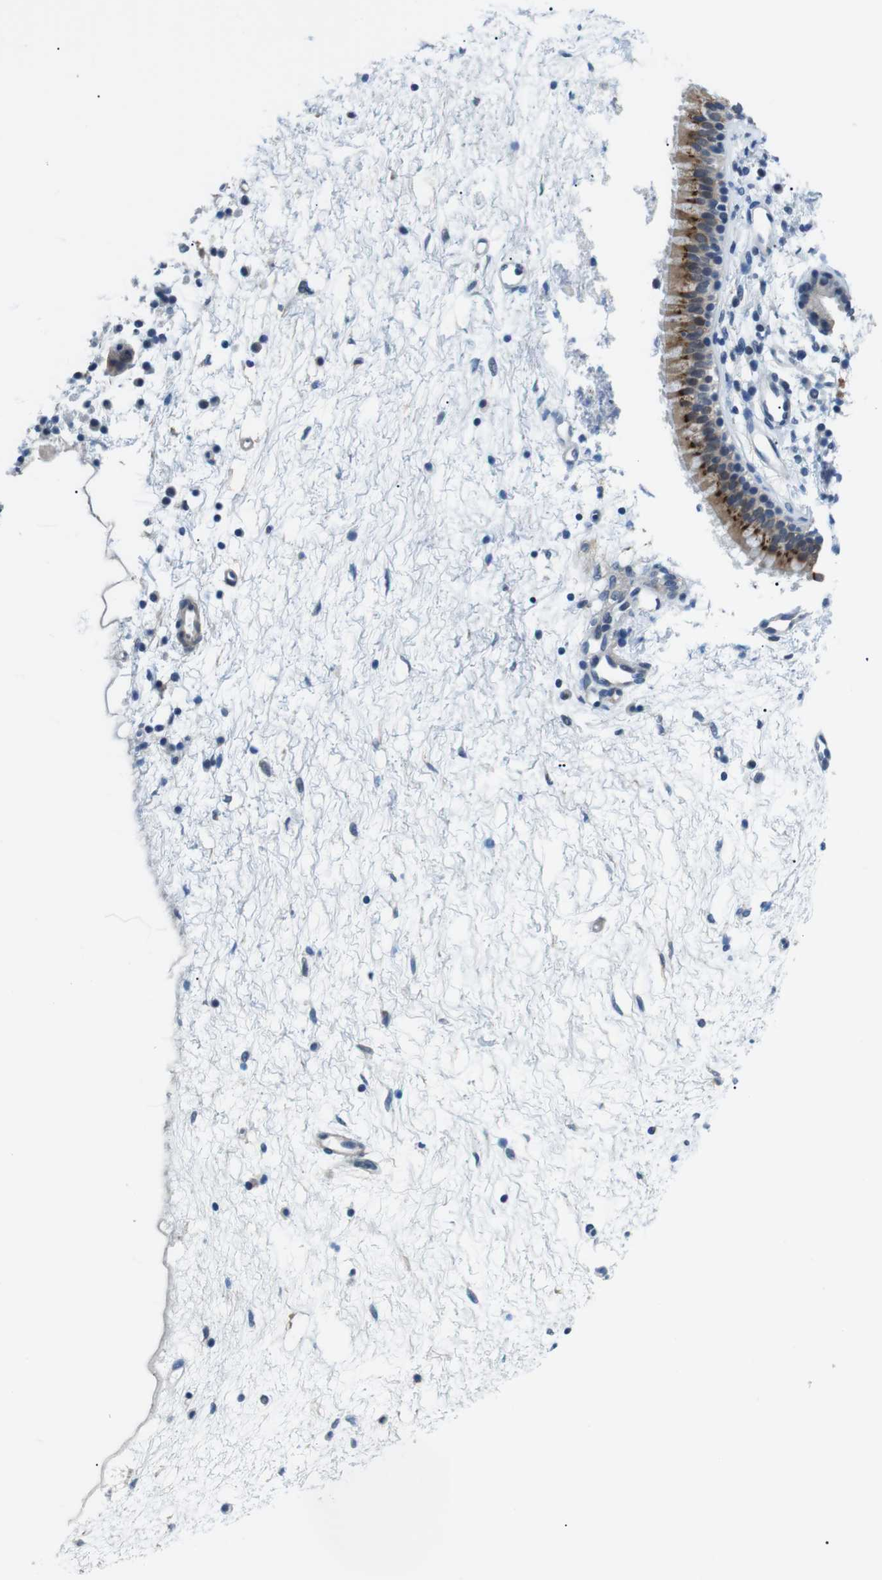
{"staining": {"intensity": "moderate", "quantity": "25%-75%", "location": "cytoplasmic/membranous"}, "tissue": "nasopharynx", "cell_type": "Respiratory epithelial cells", "image_type": "normal", "snomed": [{"axis": "morphology", "description": "Normal tissue, NOS"}, {"axis": "topography", "description": "Nasopharynx"}], "caption": "Protein expression analysis of normal human nasopharynx reveals moderate cytoplasmic/membranous staining in approximately 25%-75% of respiratory epithelial cells.", "gene": "WSCD1", "patient": {"sex": "male", "age": 21}}